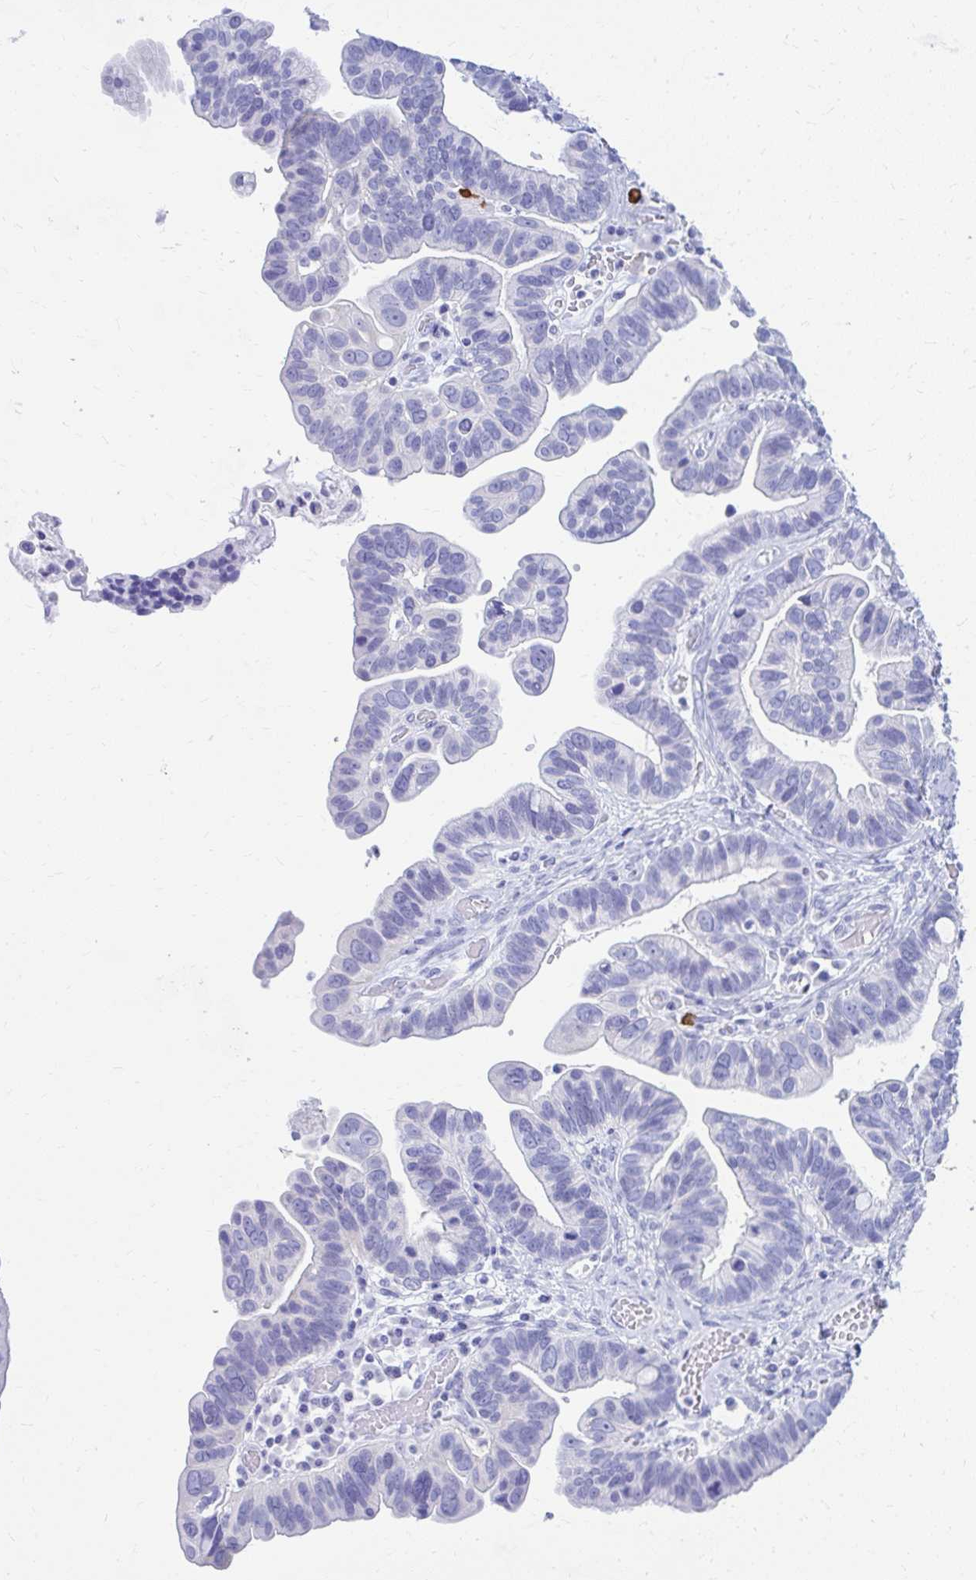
{"staining": {"intensity": "negative", "quantity": "none", "location": "none"}, "tissue": "ovarian cancer", "cell_type": "Tumor cells", "image_type": "cancer", "snomed": [{"axis": "morphology", "description": "Cystadenocarcinoma, serous, NOS"}, {"axis": "topography", "description": "Ovary"}], "caption": "High magnification brightfield microscopy of serous cystadenocarcinoma (ovarian) stained with DAB (3,3'-diaminobenzidine) (brown) and counterstained with hematoxylin (blue): tumor cells show no significant positivity. (Brightfield microscopy of DAB immunohistochemistry (IHC) at high magnification).", "gene": "NSG2", "patient": {"sex": "female", "age": 56}}